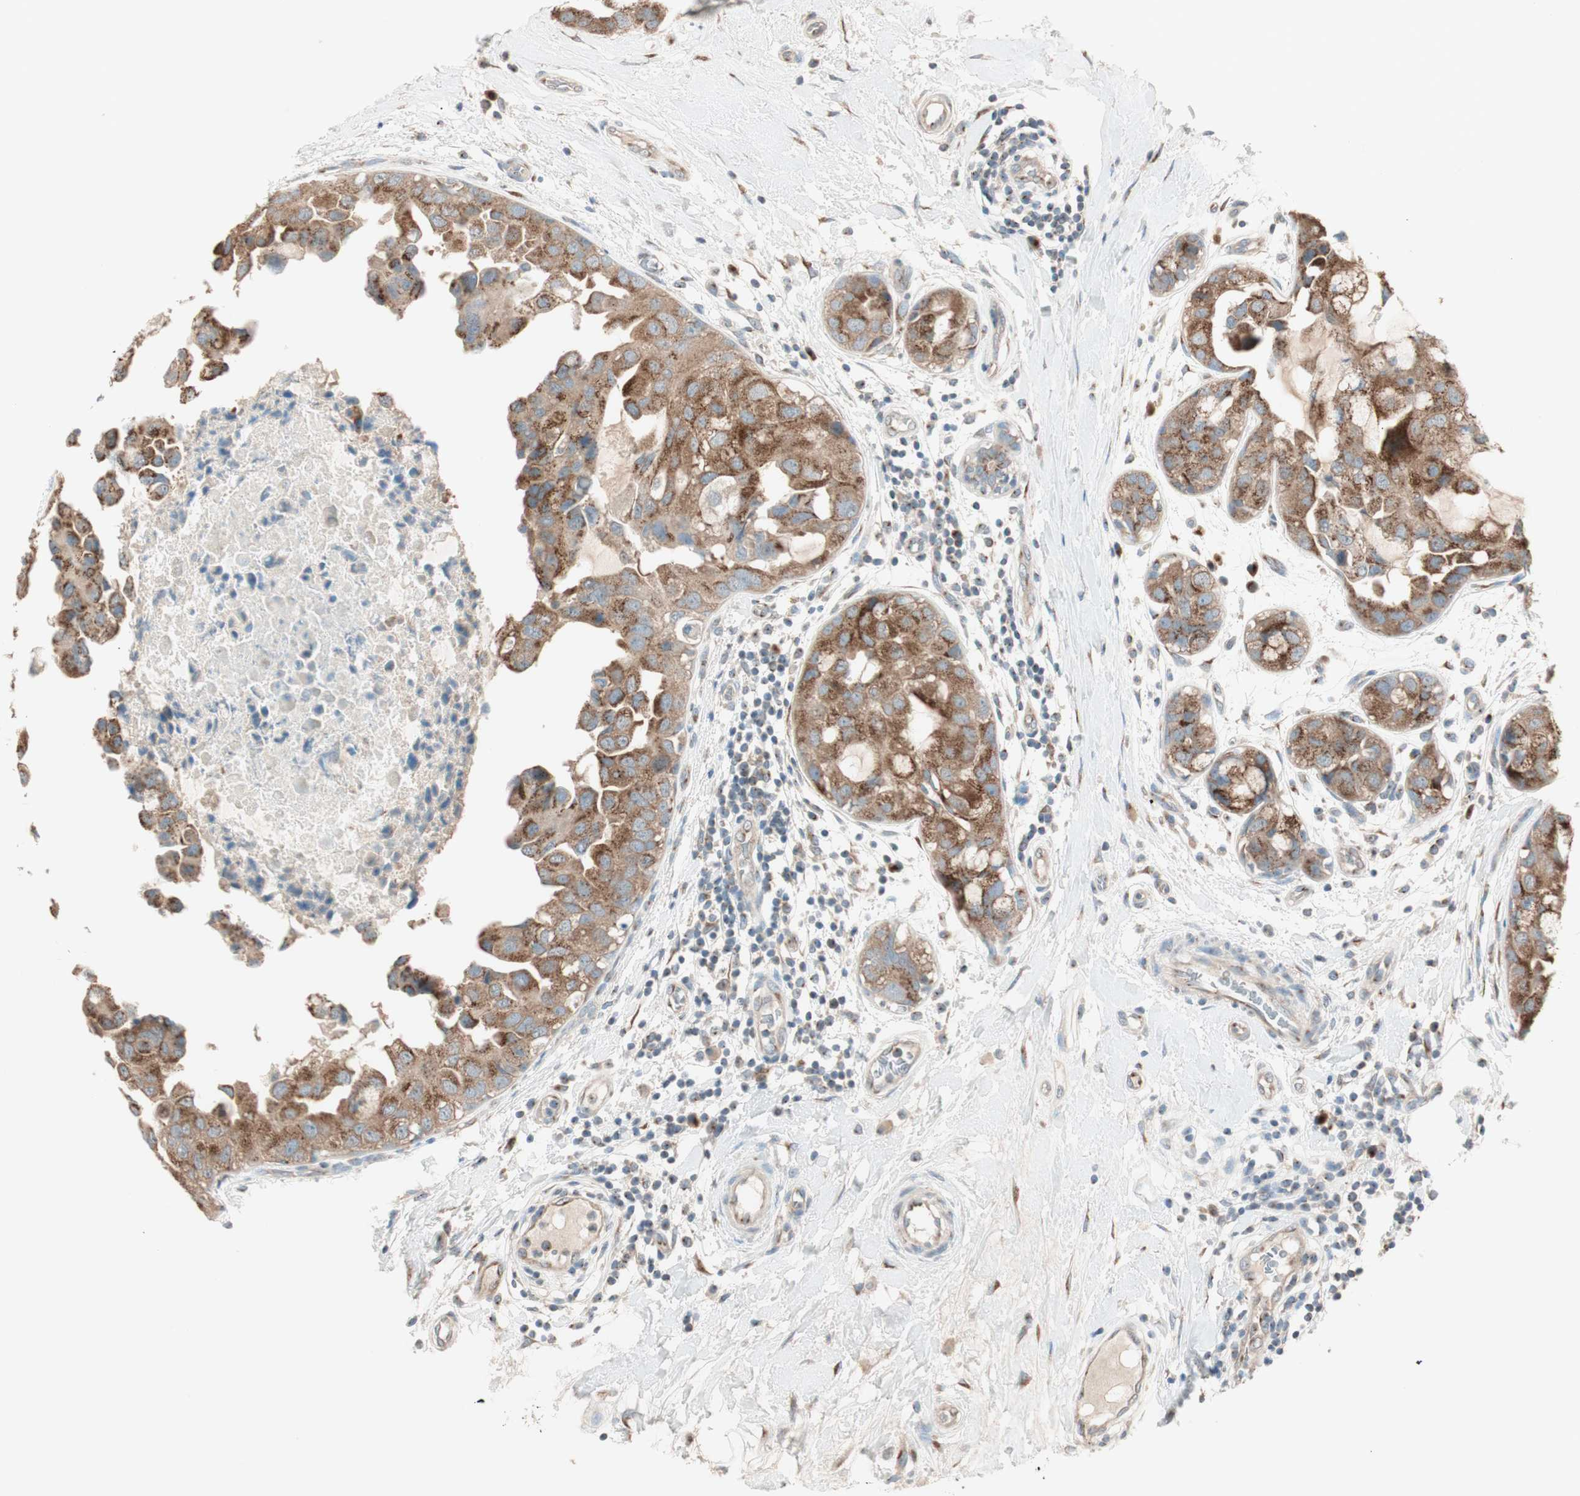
{"staining": {"intensity": "strong", "quantity": ">75%", "location": "cytoplasmic/membranous"}, "tissue": "breast cancer", "cell_type": "Tumor cells", "image_type": "cancer", "snomed": [{"axis": "morphology", "description": "Duct carcinoma"}, {"axis": "topography", "description": "Breast"}], "caption": "Invasive ductal carcinoma (breast) tissue reveals strong cytoplasmic/membranous staining in approximately >75% of tumor cells, visualized by immunohistochemistry. (DAB (3,3'-diaminobenzidine) IHC with brightfield microscopy, high magnification).", "gene": "SEC16A", "patient": {"sex": "female", "age": 40}}